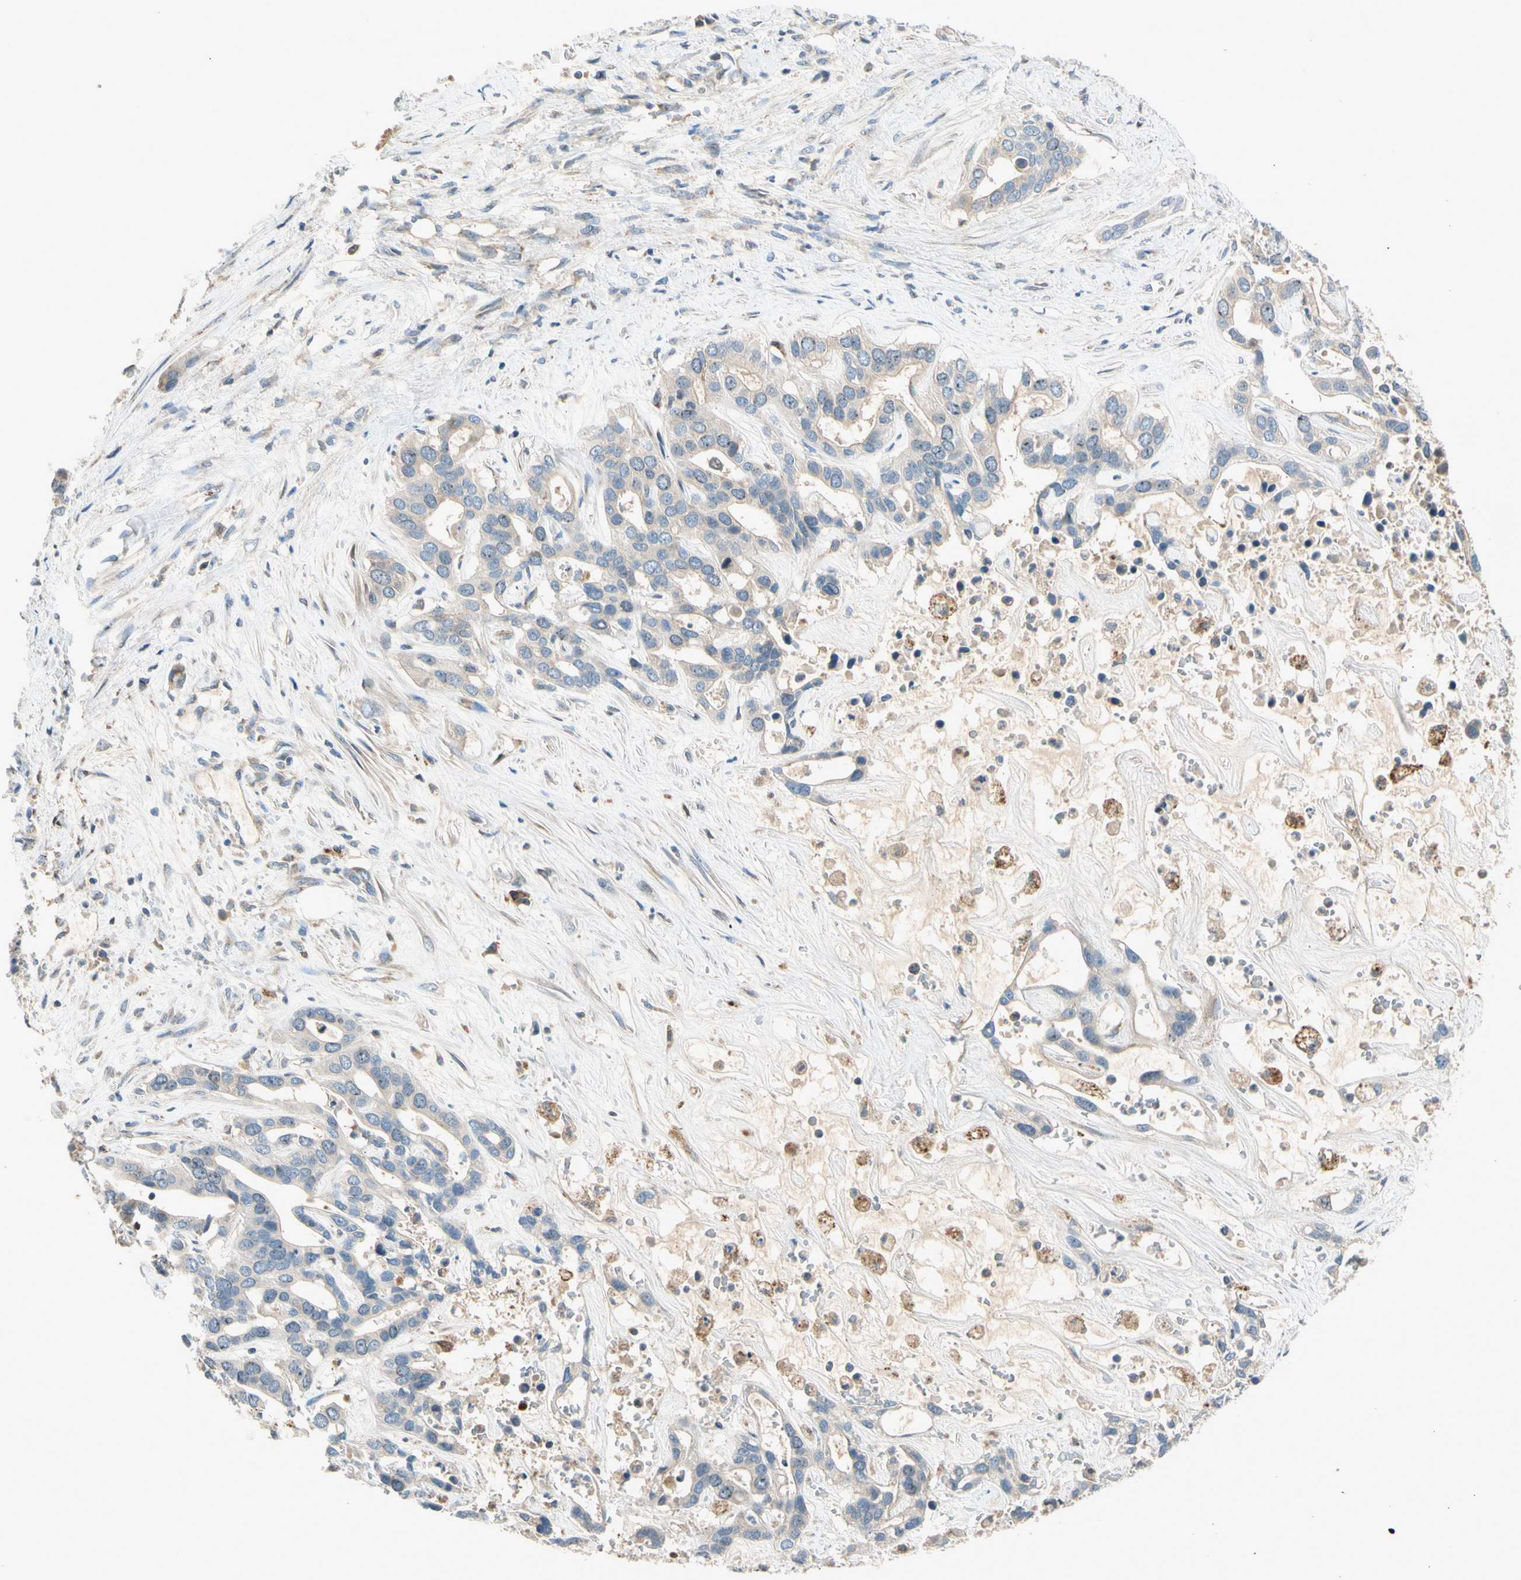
{"staining": {"intensity": "moderate", "quantity": ">75%", "location": "cytoplasmic/membranous"}, "tissue": "liver cancer", "cell_type": "Tumor cells", "image_type": "cancer", "snomed": [{"axis": "morphology", "description": "Cholangiocarcinoma"}, {"axis": "topography", "description": "Liver"}], "caption": "A photomicrograph of human cholangiocarcinoma (liver) stained for a protein demonstrates moderate cytoplasmic/membranous brown staining in tumor cells. (DAB IHC, brown staining for protein, blue staining for nuclei).", "gene": "NPHP3", "patient": {"sex": "female", "age": 65}}